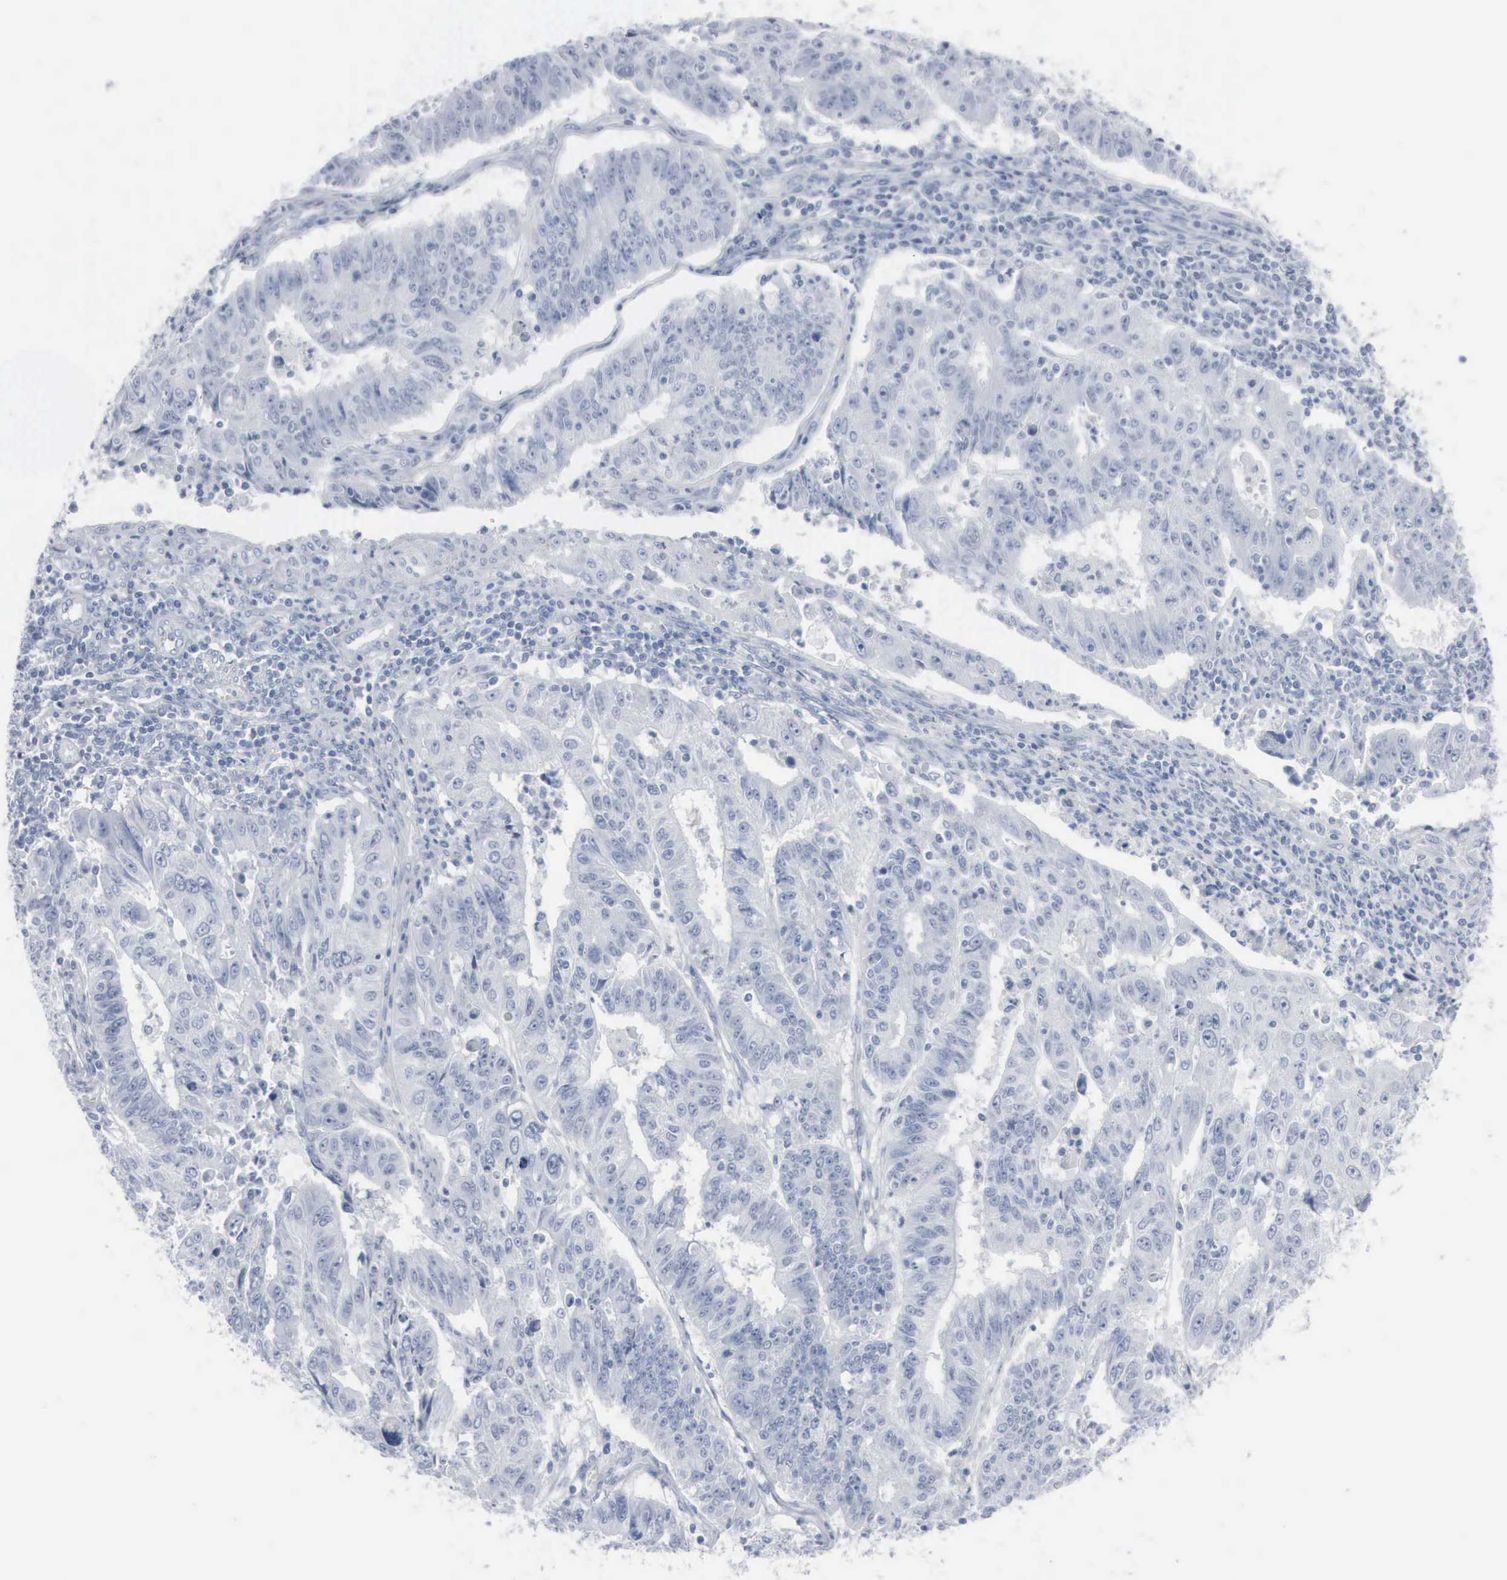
{"staining": {"intensity": "negative", "quantity": "none", "location": "none"}, "tissue": "endometrial cancer", "cell_type": "Tumor cells", "image_type": "cancer", "snomed": [{"axis": "morphology", "description": "Adenocarcinoma, NOS"}, {"axis": "topography", "description": "Endometrium"}], "caption": "Immunohistochemistry (IHC) photomicrograph of neoplastic tissue: human endometrial adenocarcinoma stained with DAB reveals no significant protein expression in tumor cells. (Stains: DAB immunohistochemistry with hematoxylin counter stain, Microscopy: brightfield microscopy at high magnification).", "gene": "DMD", "patient": {"sex": "female", "age": 42}}